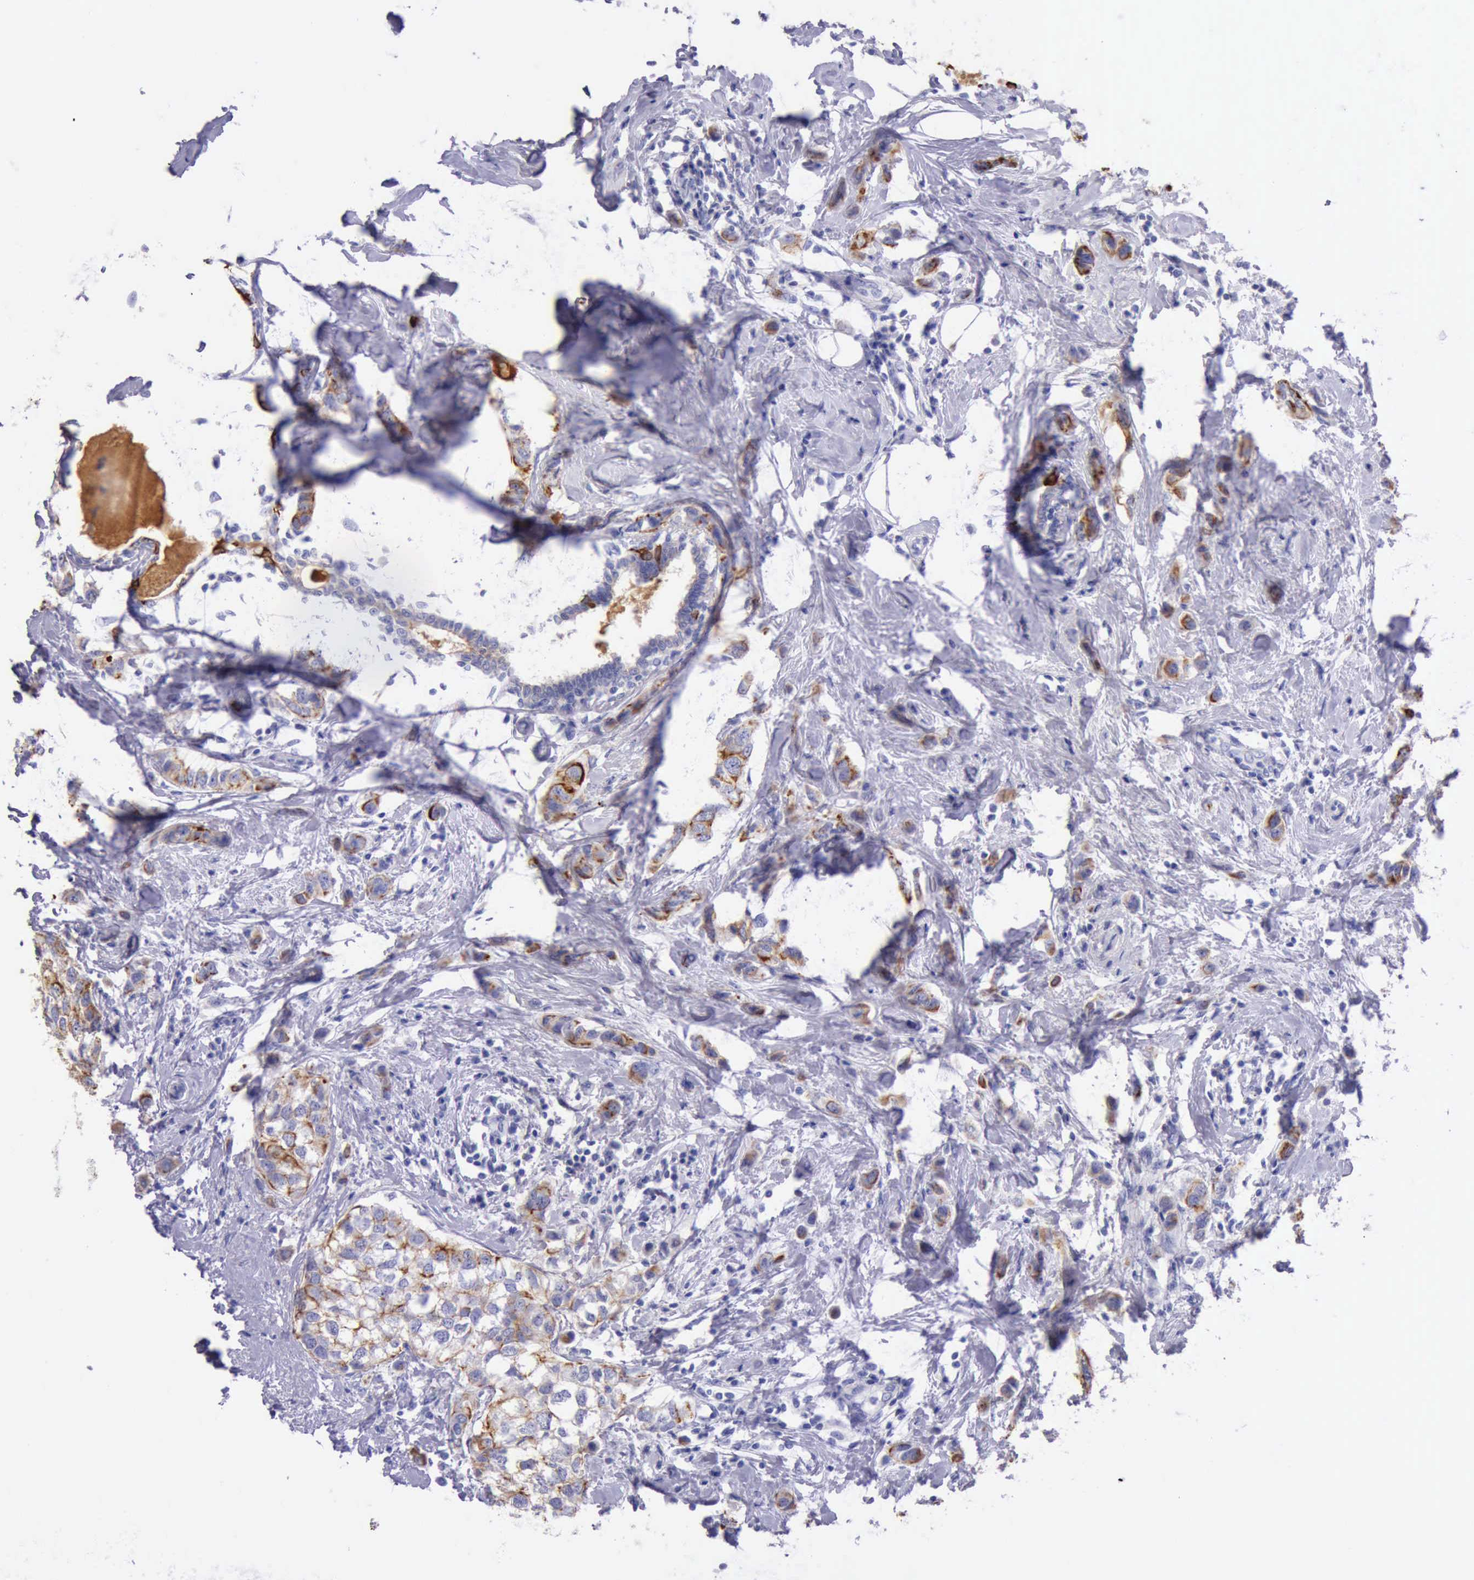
{"staining": {"intensity": "moderate", "quantity": "25%-75%", "location": "cytoplasmic/membranous"}, "tissue": "breast cancer", "cell_type": "Tumor cells", "image_type": "cancer", "snomed": [{"axis": "morphology", "description": "Normal tissue, NOS"}, {"axis": "morphology", "description": "Duct carcinoma"}, {"axis": "topography", "description": "Breast"}], "caption": "Protein staining exhibits moderate cytoplasmic/membranous staining in about 25%-75% of tumor cells in breast cancer (intraductal carcinoma).", "gene": "KRT8", "patient": {"sex": "female", "age": 50}}